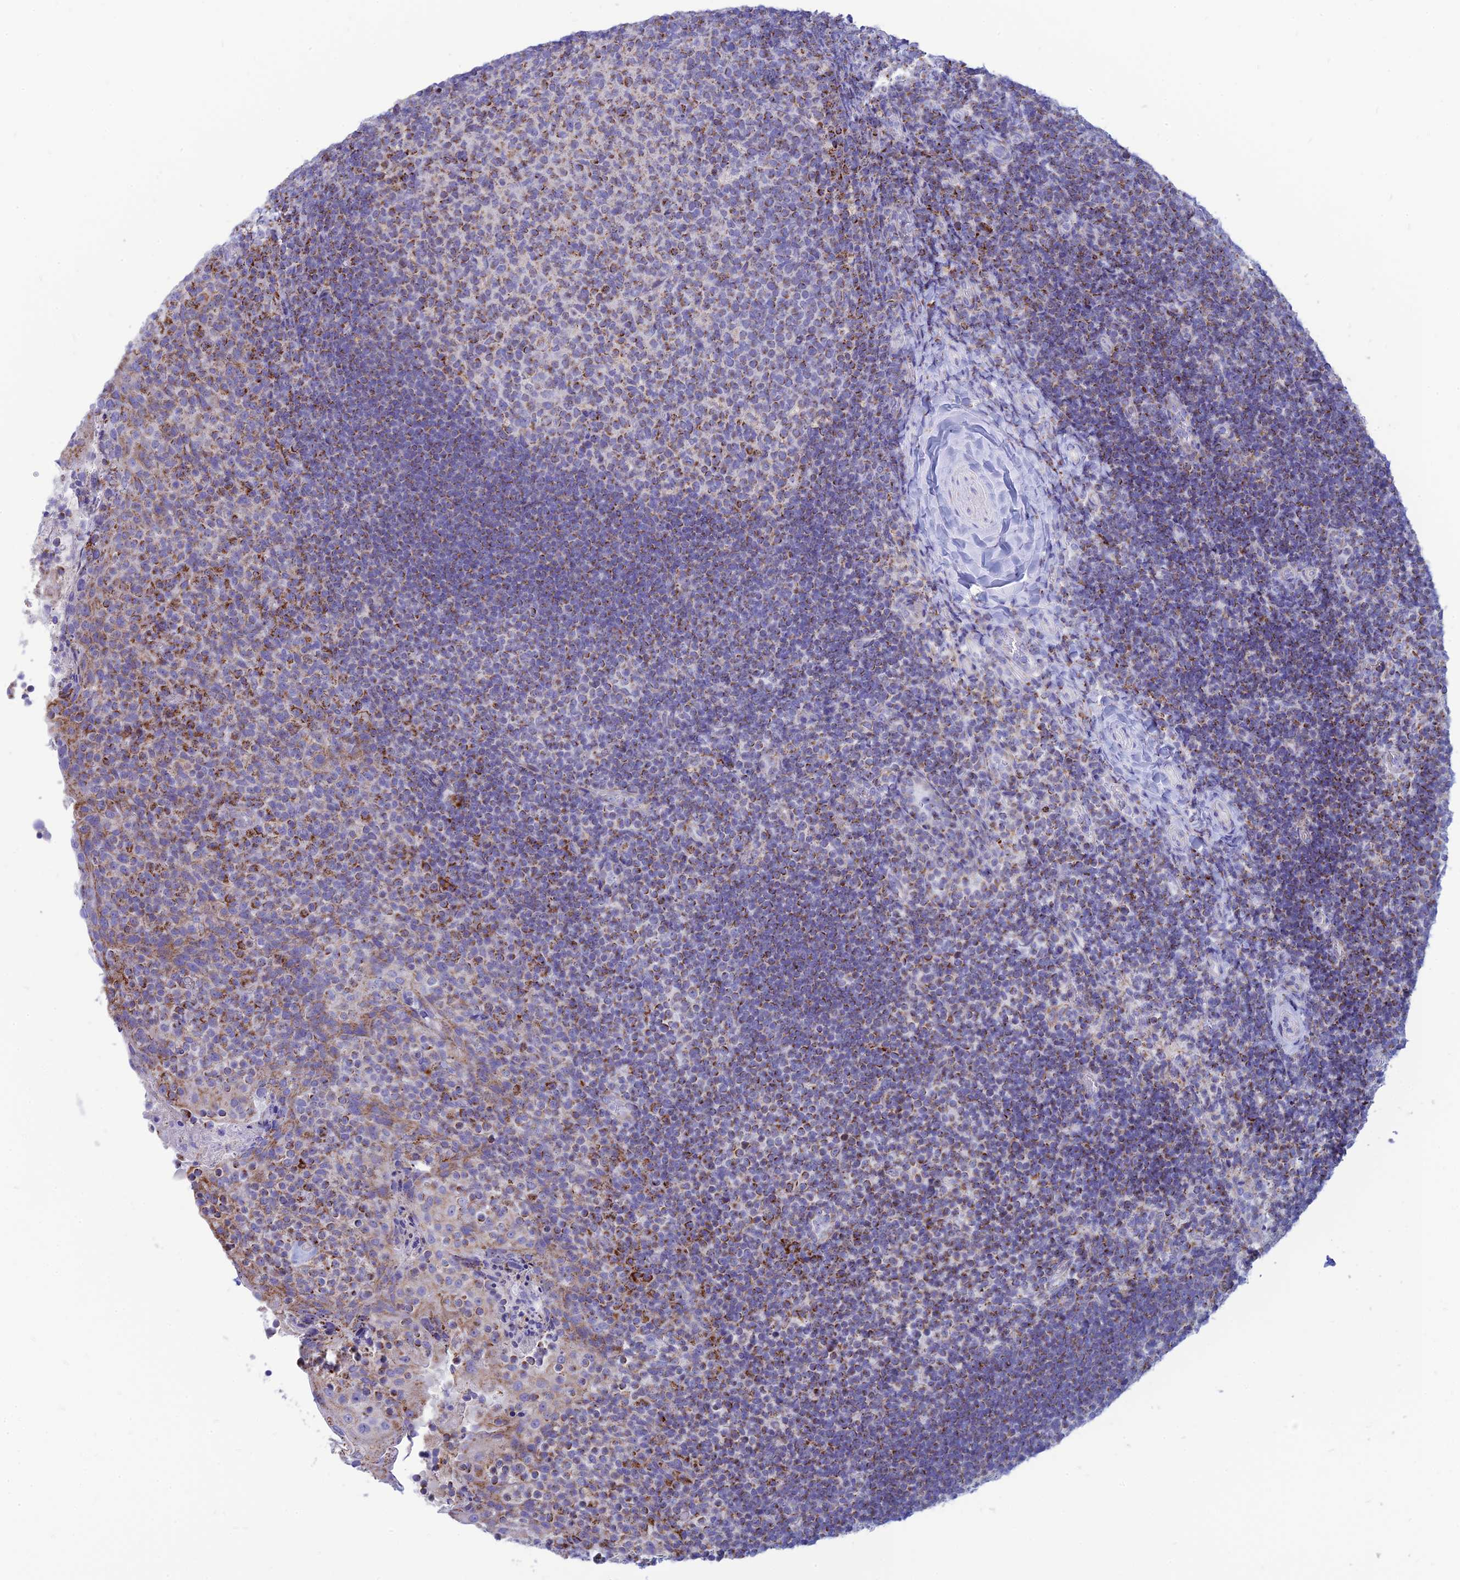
{"staining": {"intensity": "moderate", "quantity": "25%-75%", "location": "cytoplasmic/membranous"}, "tissue": "tonsil", "cell_type": "Germinal center cells", "image_type": "normal", "snomed": [{"axis": "morphology", "description": "Normal tissue, NOS"}, {"axis": "topography", "description": "Tonsil"}], "caption": "A brown stain highlights moderate cytoplasmic/membranous expression of a protein in germinal center cells of unremarkable tonsil.", "gene": "PACC1", "patient": {"sex": "female", "age": 10}}